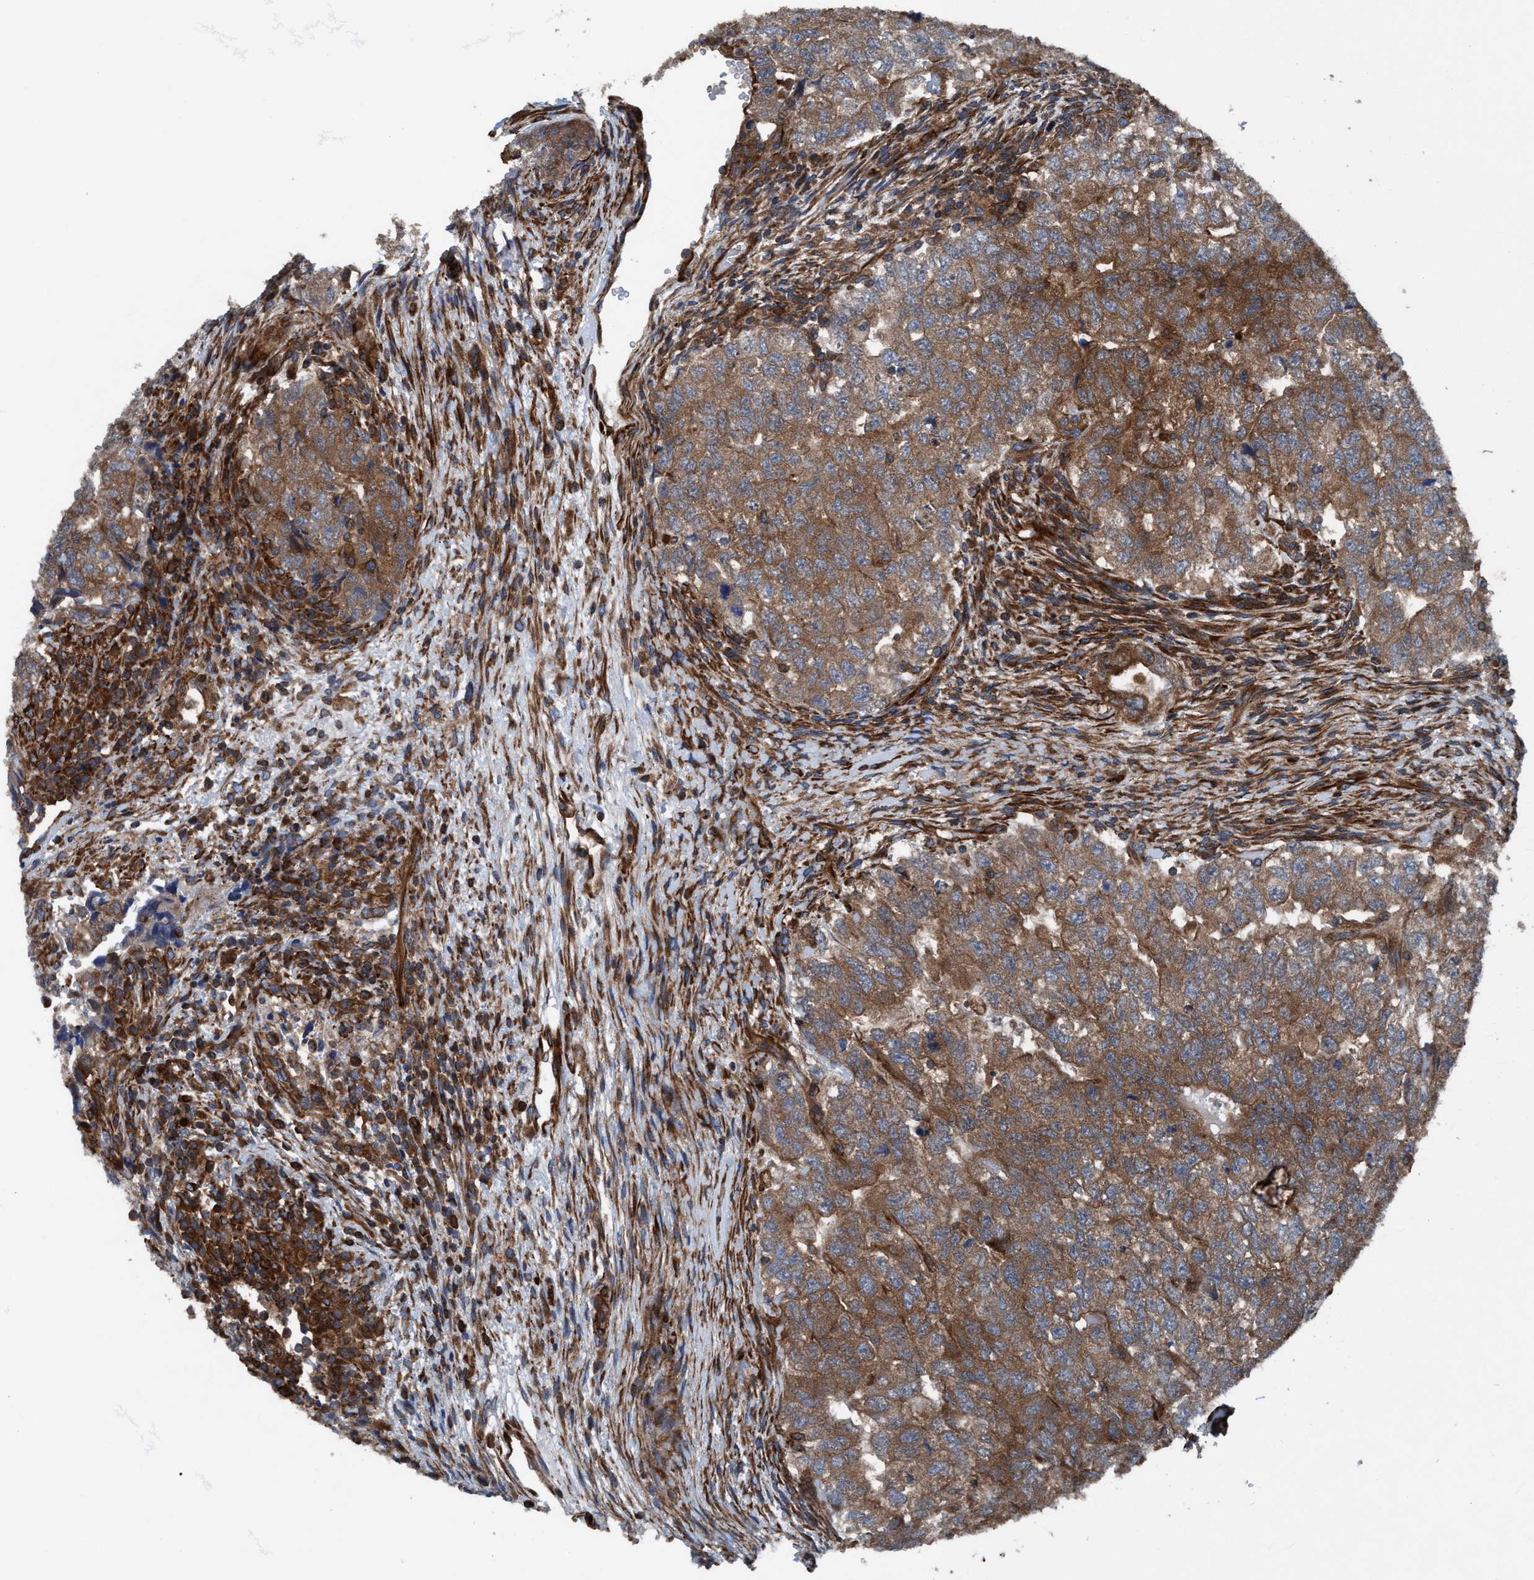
{"staining": {"intensity": "moderate", "quantity": ">75%", "location": "cytoplasmic/membranous"}, "tissue": "testis cancer", "cell_type": "Tumor cells", "image_type": "cancer", "snomed": [{"axis": "morphology", "description": "Carcinoma, Embryonal, NOS"}, {"axis": "topography", "description": "Testis"}], "caption": "Immunohistochemistry (DAB (3,3'-diaminobenzidine)) staining of human testis cancer (embryonal carcinoma) reveals moderate cytoplasmic/membranous protein positivity in about >75% of tumor cells. (brown staining indicates protein expression, while blue staining denotes nuclei).", "gene": "NMT1", "patient": {"sex": "male", "age": 36}}